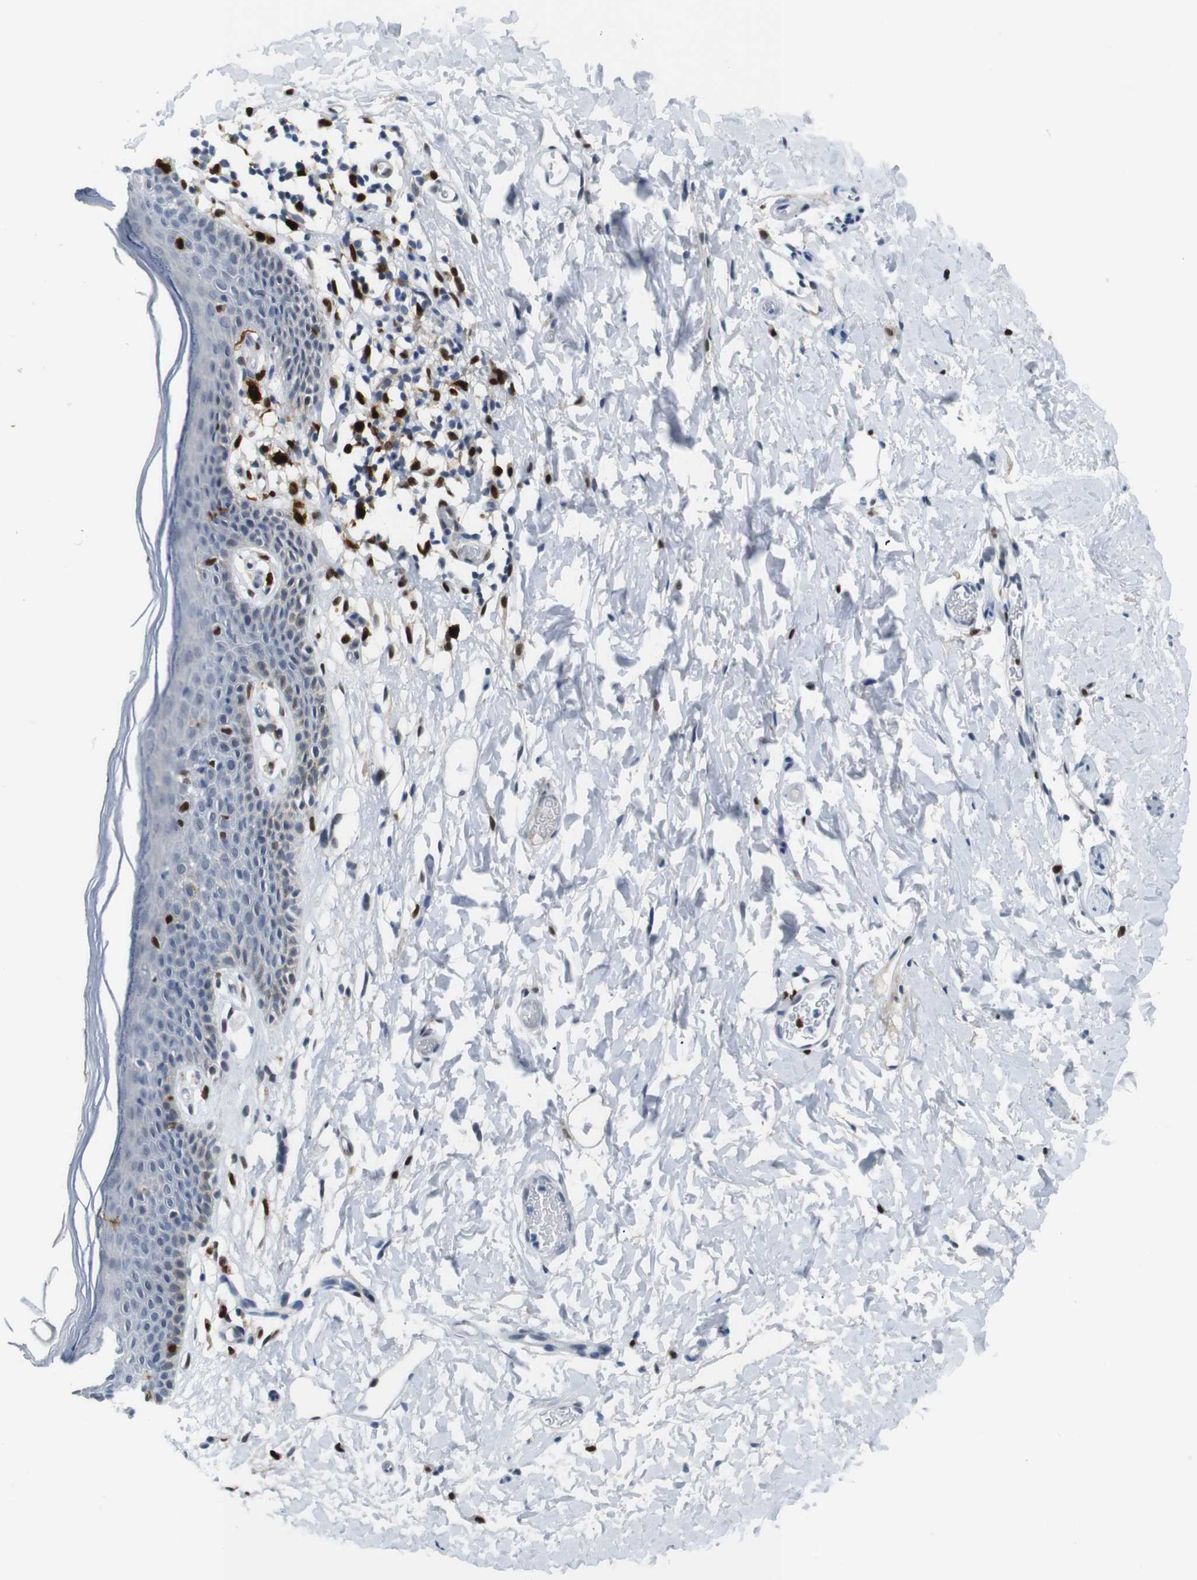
{"staining": {"intensity": "moderate", "quantity": "<25%", "location": "cytoplasmic/membranous"}, "tissue": "skin", "cell_type": "Epidermal cells", "image_type": "normal", "snomed": [{"axis": "morphology", "description": "Normal tissue, NOS"}, {"axis": "topography", "description": "Adipose tissue"}, {"axis": "topography", "description": "Vascular tissue"}, {"axis": "topography", "description": "Anal"}, {"axis": "topography", "description": "Peripheral nerve tissue"}], "caption": "The photomicrograph shows staining of unremarkable skin, revealing moderate cytoplasmic/membranous protein staining (brown color) within epidermal cells. The protein of interest is shown in brown color, while the nuclei are stained blue.", "gene": "IRF8", "patient": {"sex": "female", "age": 54}}